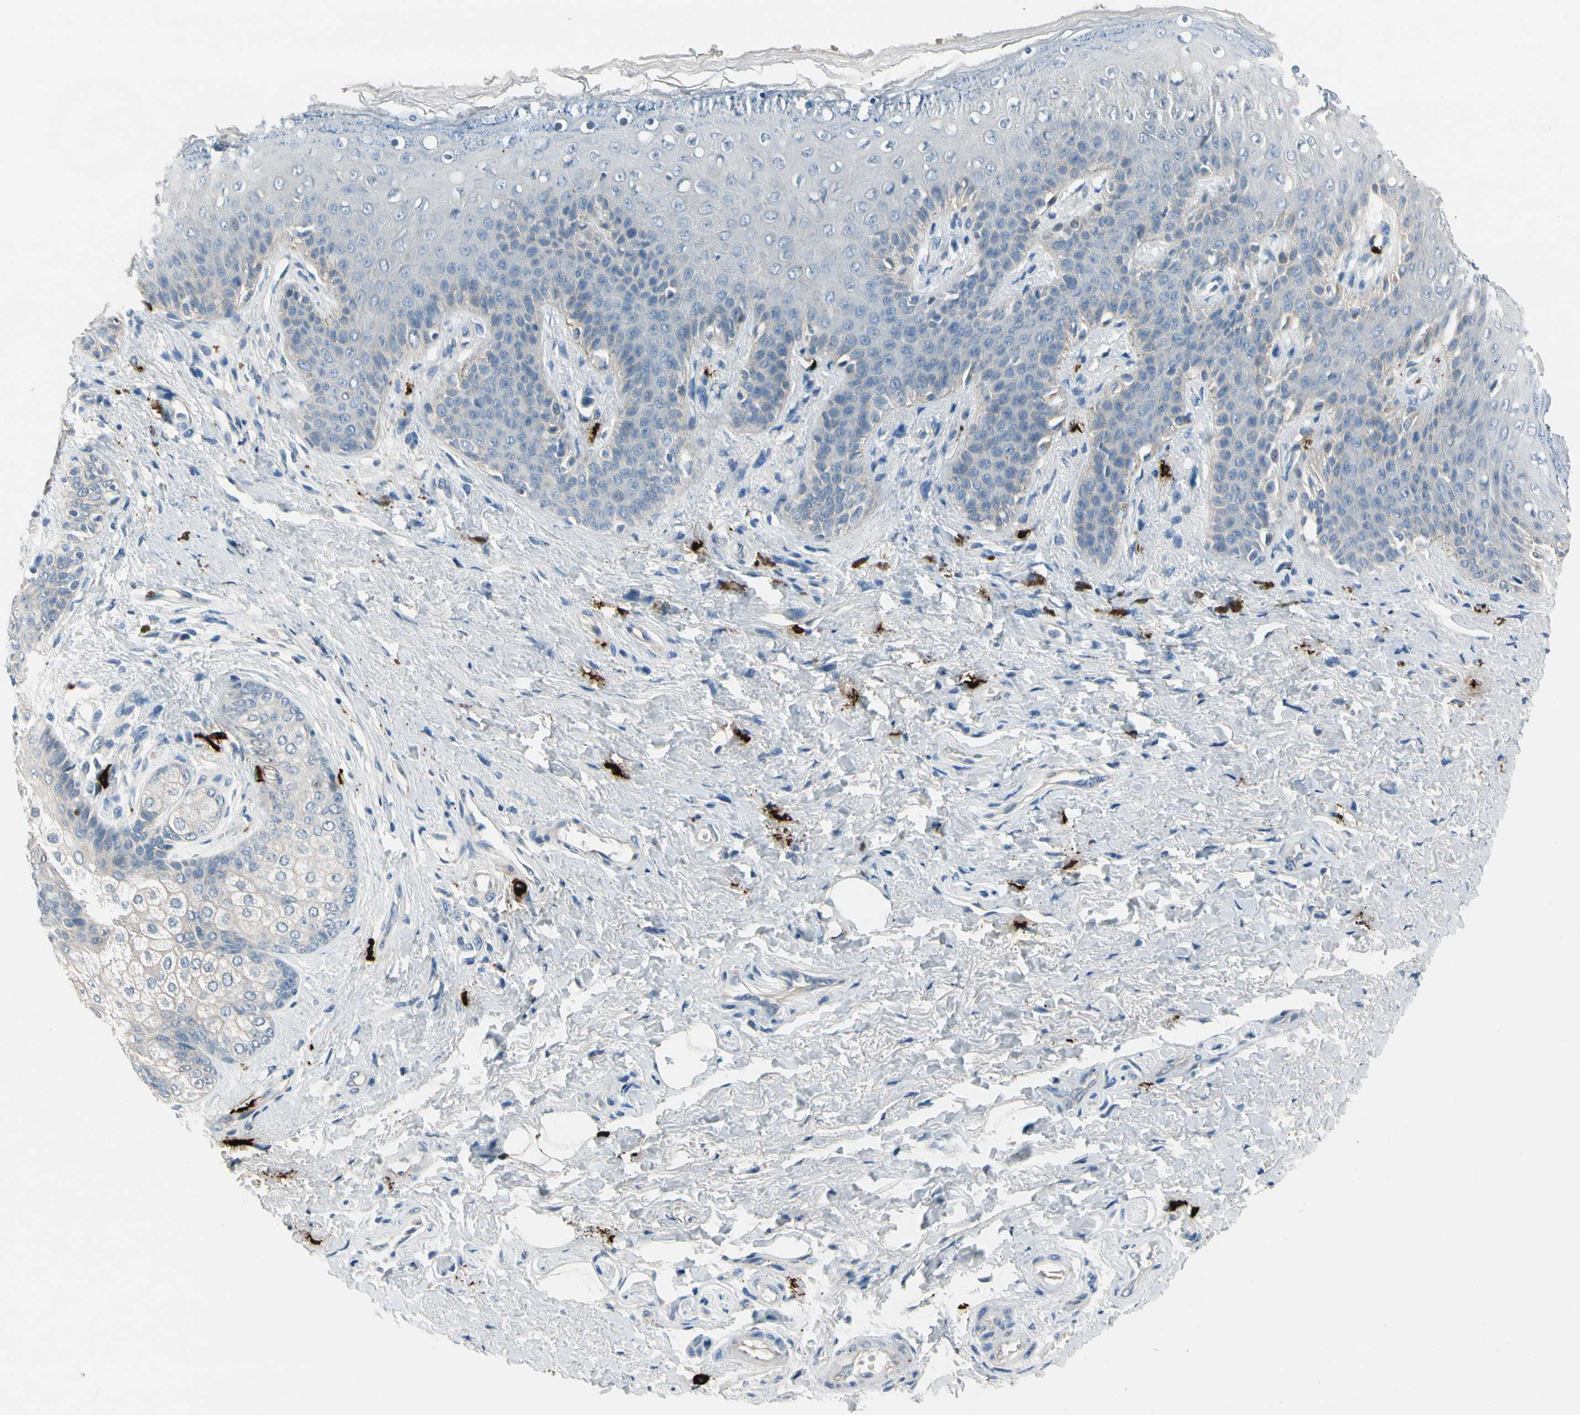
{"staining": {"intensity": "negative", "quantity": "none", "location": "none"}, "tissue": "skin", "cell_type": "Epidermal cells", "image_type": "normal", "snomed": [{"axis": "morphology", "description": "Normal tissue, NOS"}, {"axis": "topography", "description": "Anal"}], "caption": "Micrograph shows no protein staining in epidermal cells of normal skin.", "gene": "CPA3", "patient": {"sex": "female", "age": 46}}